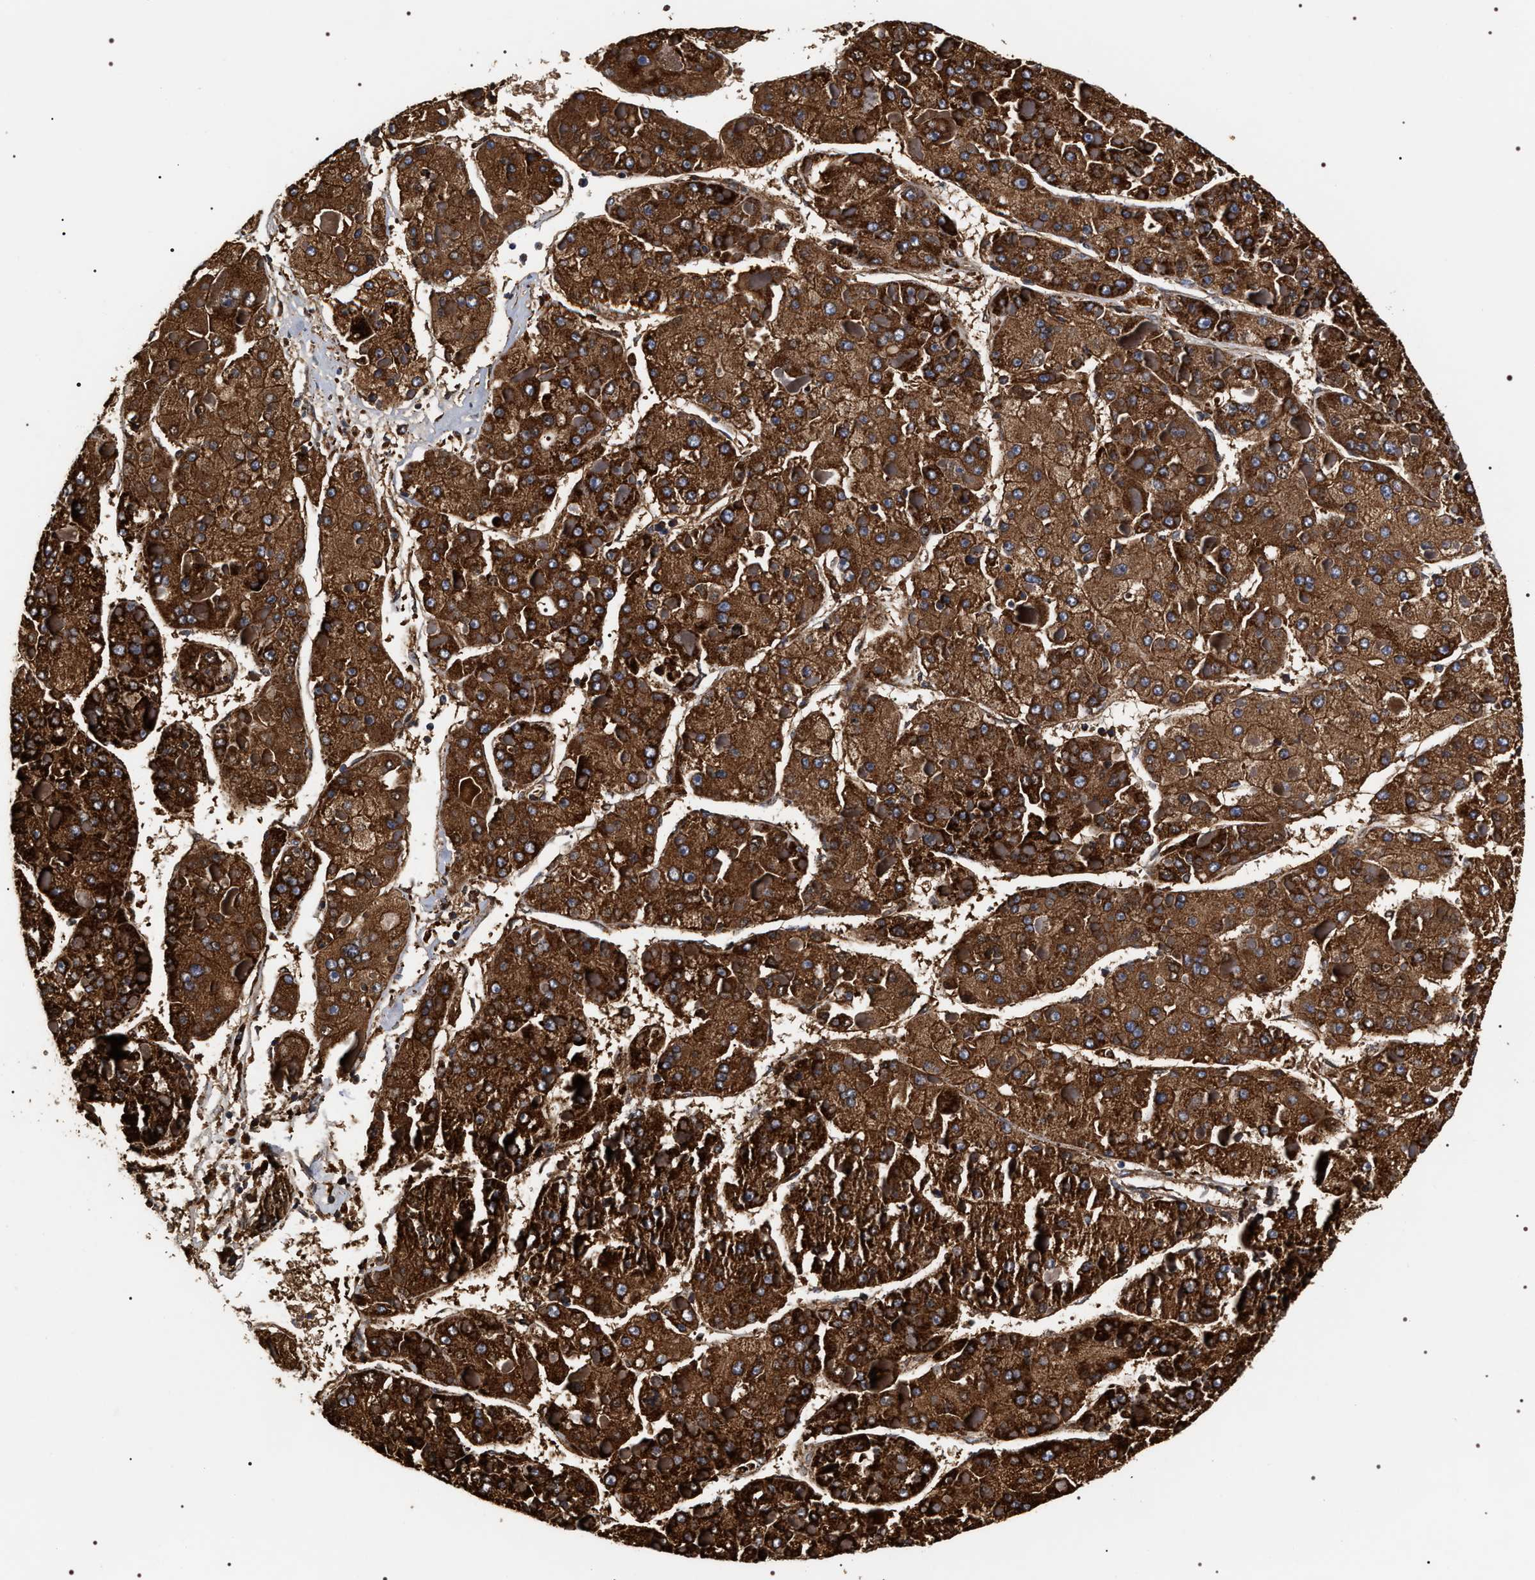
{"staining": {"intensity": "strong", "quantity": ">75%", "location": "cytoplasmic/membranous"}, "tissue": "liver cancer", "cell_type": "Tumor cells", "image_type": "cancer", "snomed": [{"axis": "morphology", "description": "Carcinoma, Hepatocellular, NOS"}, {"axis": "topography", "description": "Liver"}], "caption": "Protein analysis of hepatocellular carcinoma (liver) tissue reveals strong cytoplasmic/membranous expression in approximately >75% of tumor cells.", "gene": "COG5", "patient": {"sex": "female", "age": 73}}